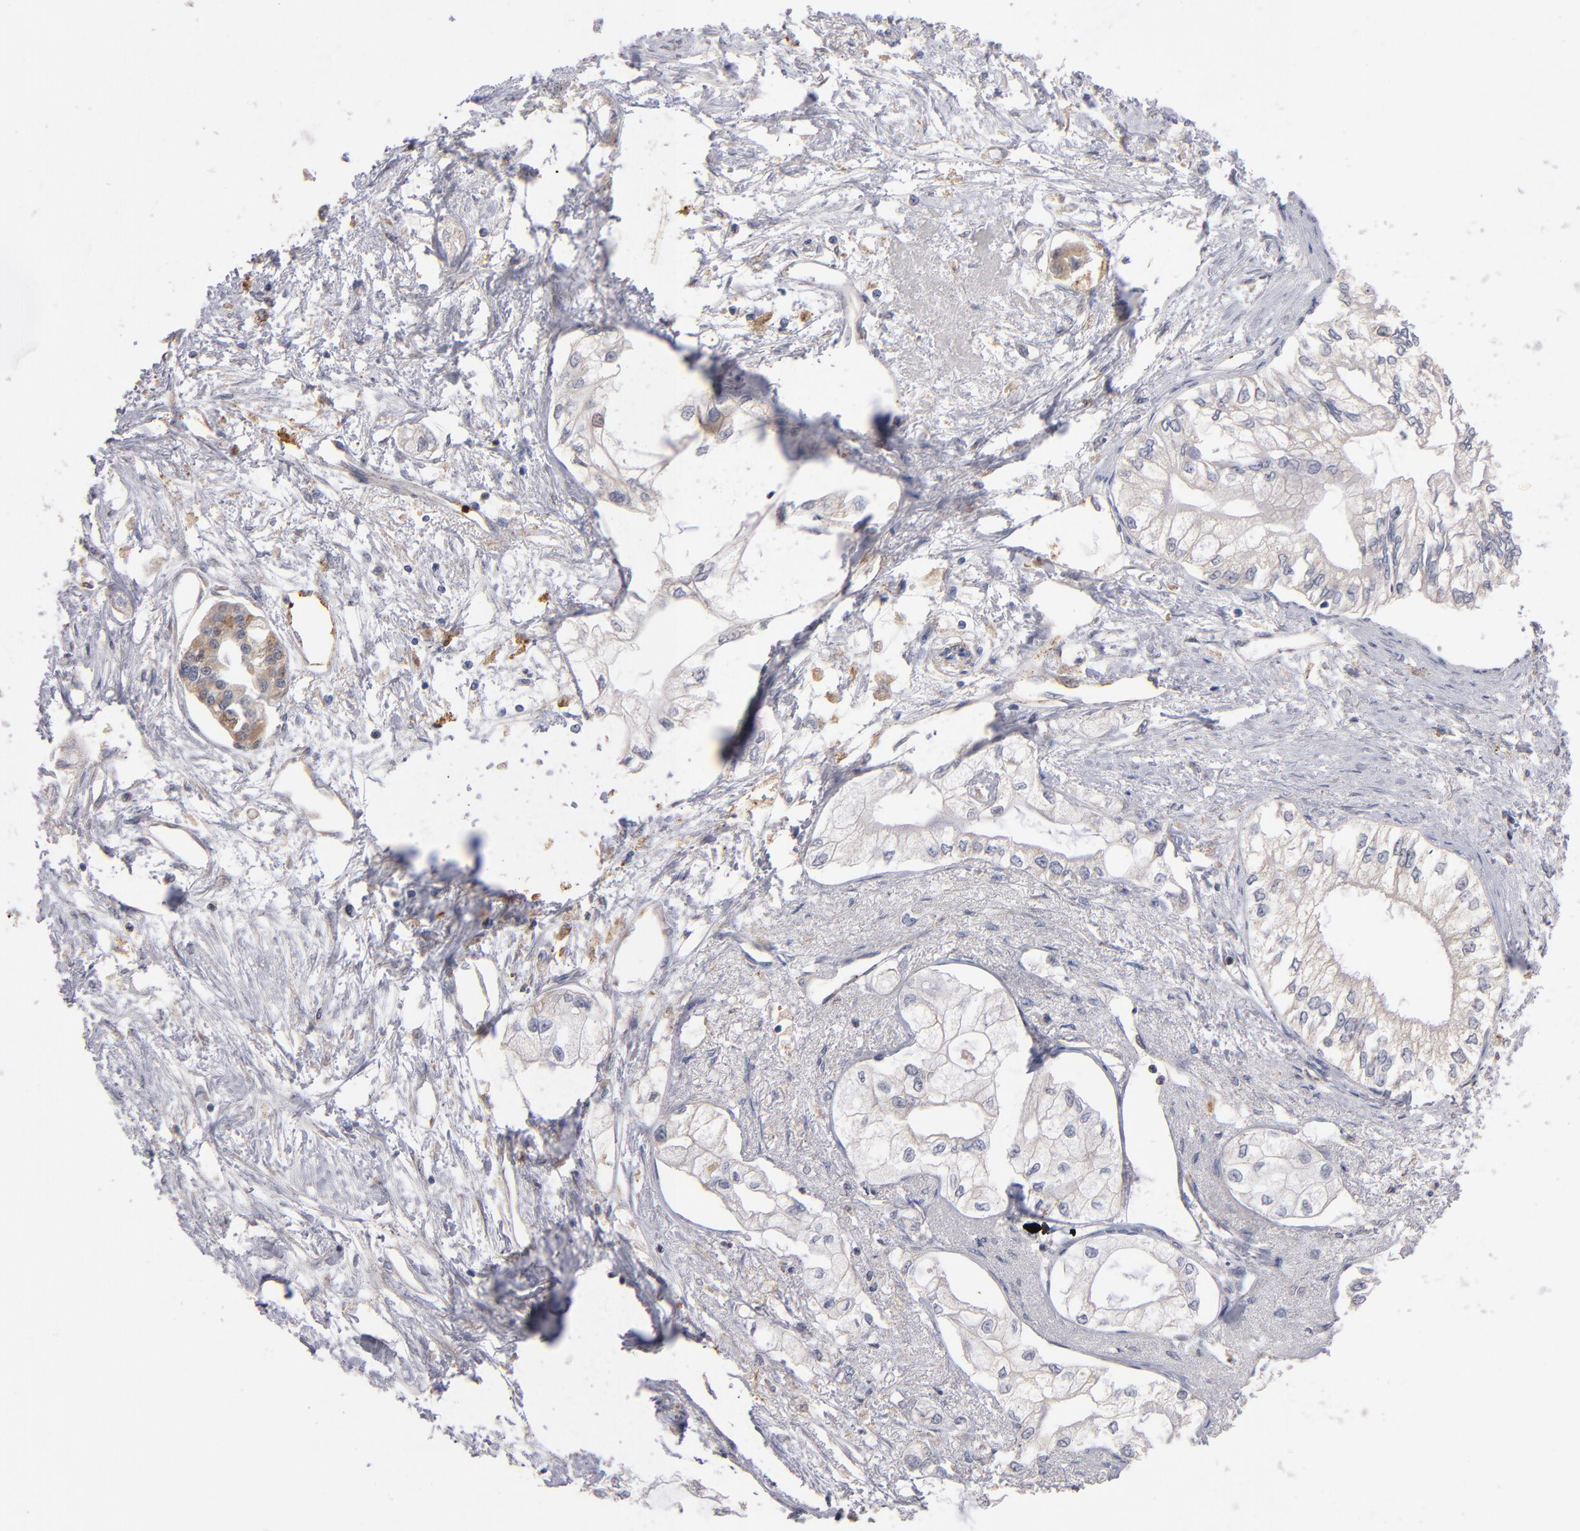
{"staining": {"intensity": "weak", "quantity": "25%-75%", "location": "cytoplasmic/membranous"}, "tissue": "pancreatic cancer", "cell_type": "Tumor cells", "image_type": "cancer", "snomed": [{"axis": "morphology", "description": "Adenocarcinoma, NOS"}, {"axis": "topography", "description": "Pancreas"}], "caption": "About 25%-75% of tumor cells in human pancreatic cancer exhibit weak cytoplasmic/membranous protein expression as visualized by brown immunohistochemical staining.", "gene": "SELP", "patient": {"sex": "male", "age": 79}}